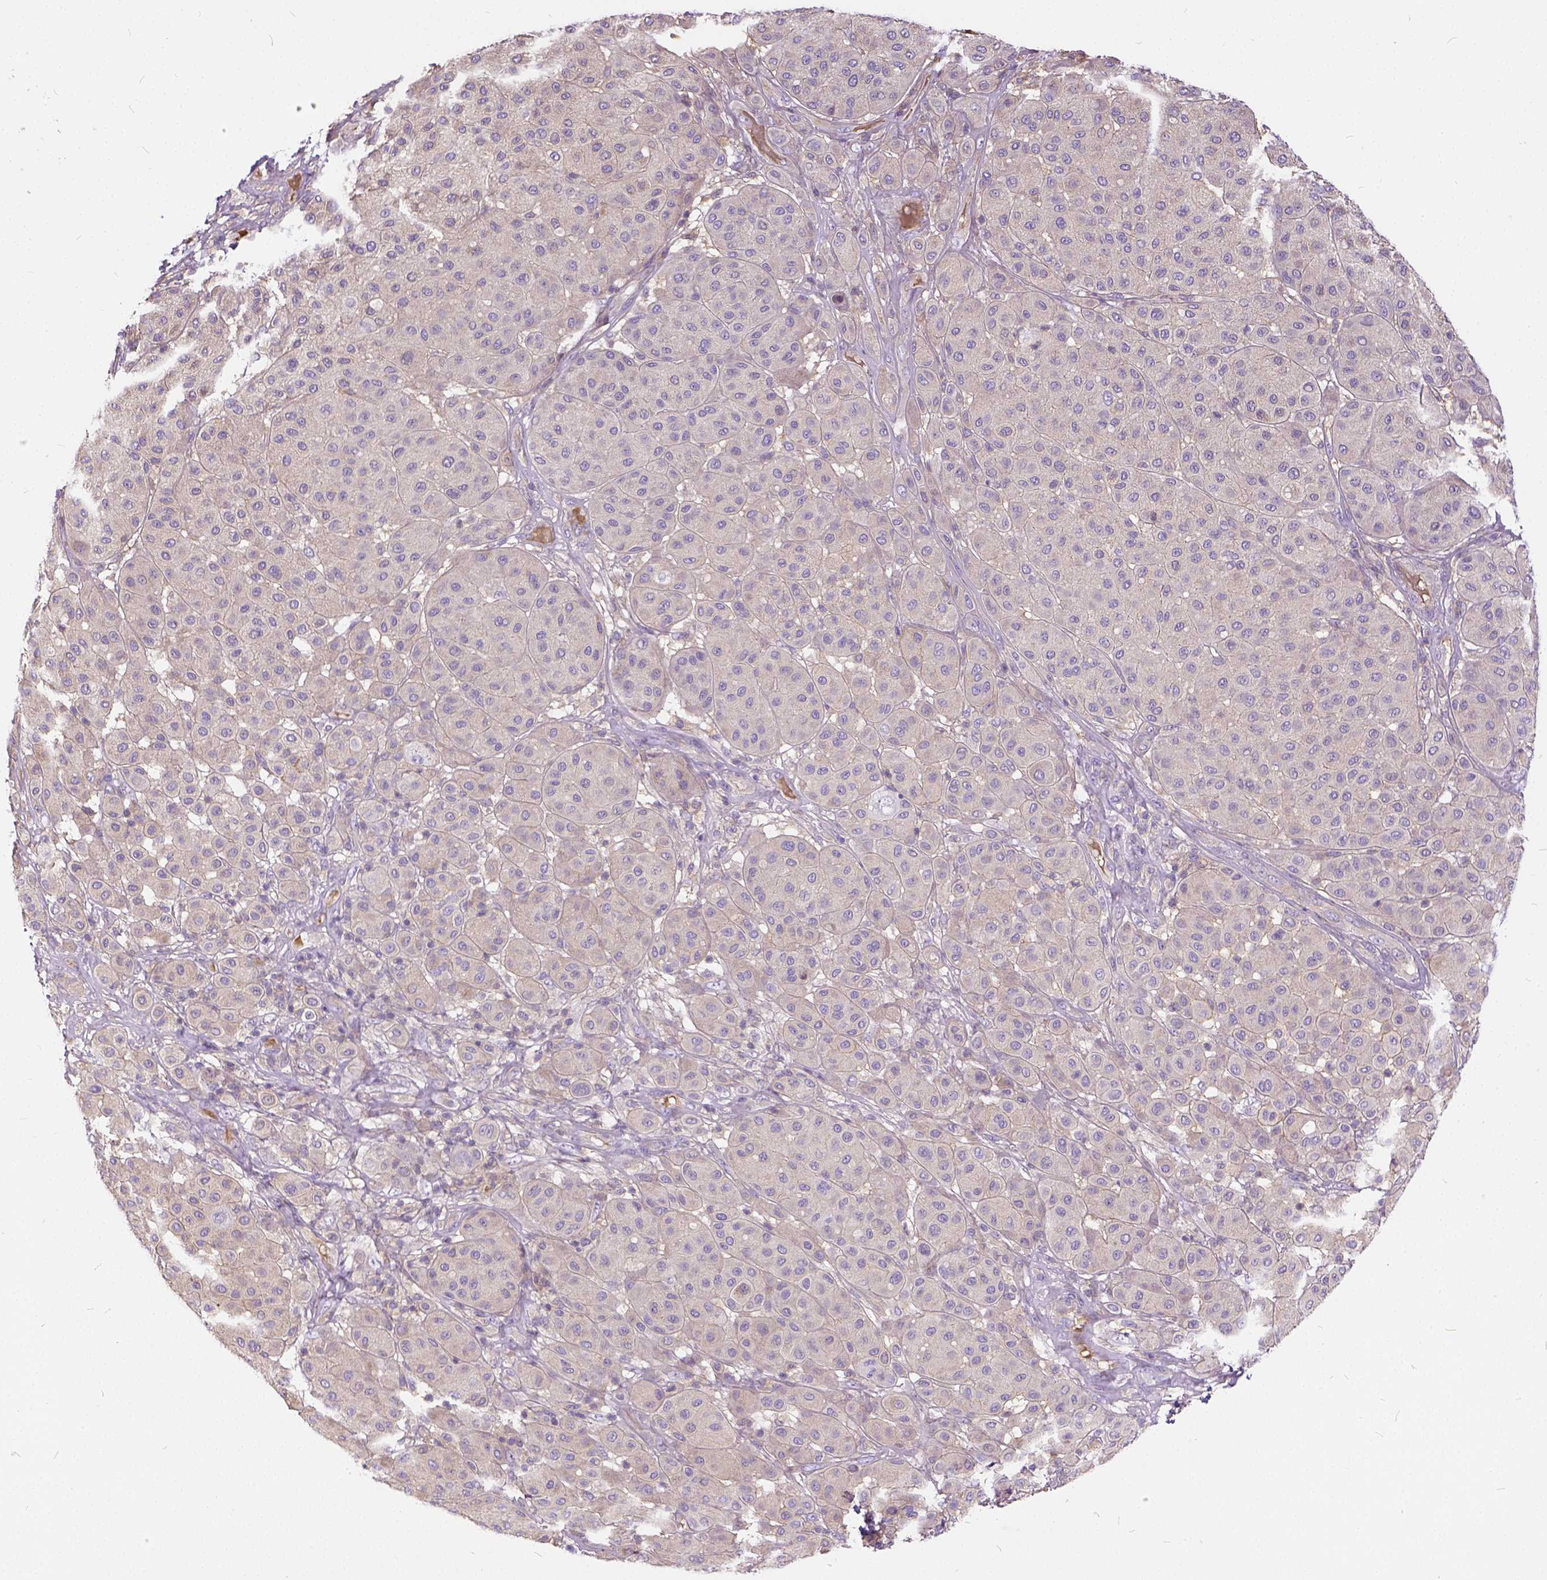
{"staining": {"intensity": "negative", "quantity": "none", "location": "none"}, "tissue": "melanoma", "cell_type": "Tumor cells", "image_type": "cancer", "snomed": [{"axis": "morphology", "description": "Malignant melanoma, Metastatic site"}, {"axis": "topography", "description": "Smooth muscle"}], "caption": "A photomicrograph of human melanoma is negative for staining in tumor cells.", "gene": "CADM4", "patient": {"sex": "male", "age": 41}}